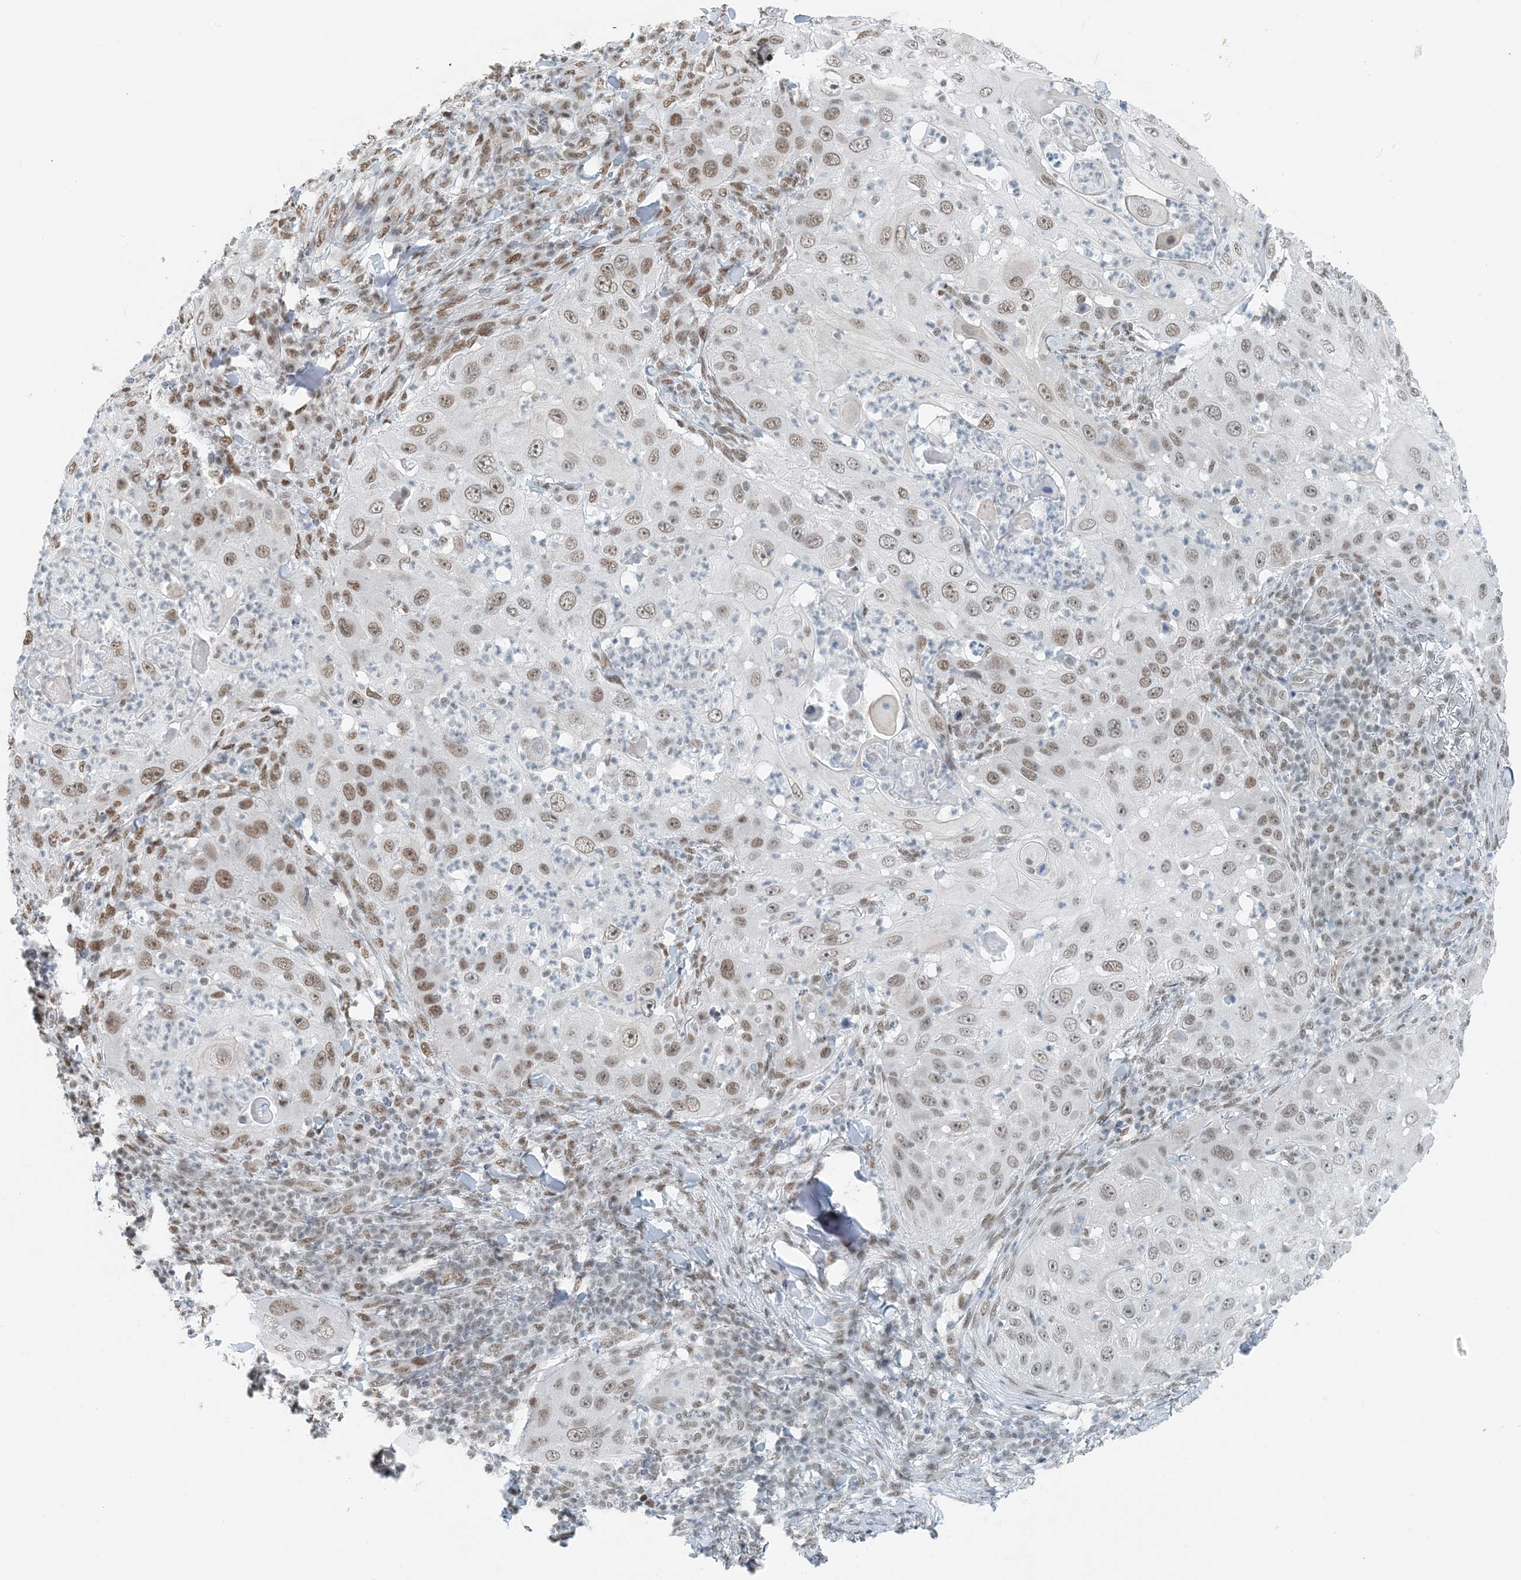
{"staining": {"intensity": "moderate", "quantity": "25%-75%", "location": "nuclear"}, "tissue": "skin cancer", "cell_type": "Tumor cells", "image_type": "cancer", "snomed": [{"axis": "morphology", "description": "Squamous cell carcinoma, NOS"}, {"axis": "topography", "description": "Skin"}], "caption": "The histopathology image reveals immunohistochemical staining of skin squamous cell carcinoma. There is moderate nuclear expression is appreciated in about 25%-75% of tumor cells.", "gene": "ZNF500", "patient": {"sex": "female", "age": 44}}